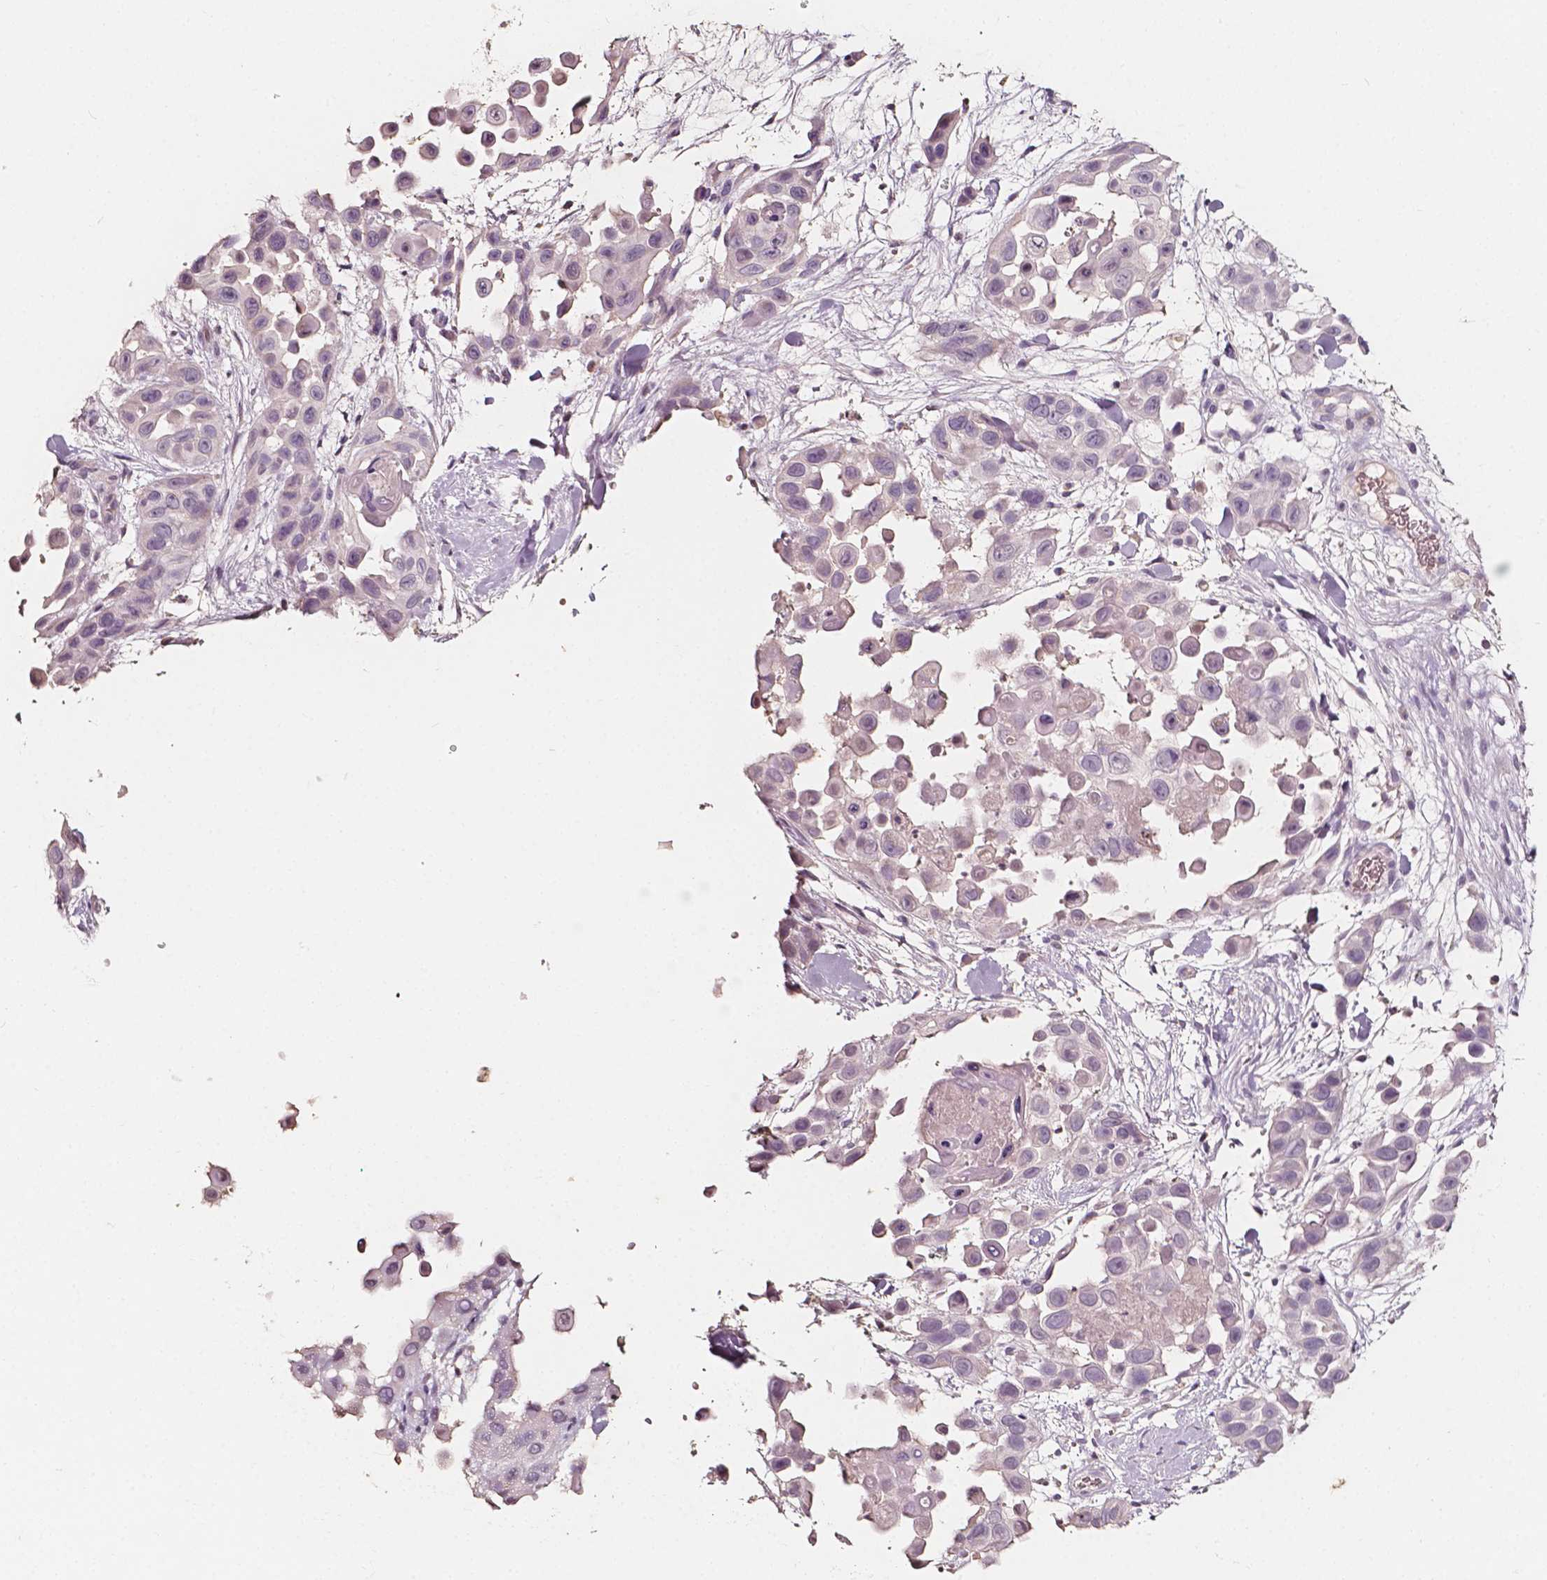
{"staining": {"intensity": "negative", "quantity": "none", "location": "none"}, "tissue": "skin cancer", "cell_type": "Tumor cells", "image_type": "cancer", "snomed": [{"axis": "morphology", "description": "Squamous cell carcinoma, NOS"}, {"axis": "topography", "description": "Skin"}], "caption": "The immunohistochemistry (IHC) image has no significant staining in tumor cells of skin cancer (squamous cell carcinoma) tissue.", "gene": "NPC1L1", "patient": {"sex": "male", "age": 81}}